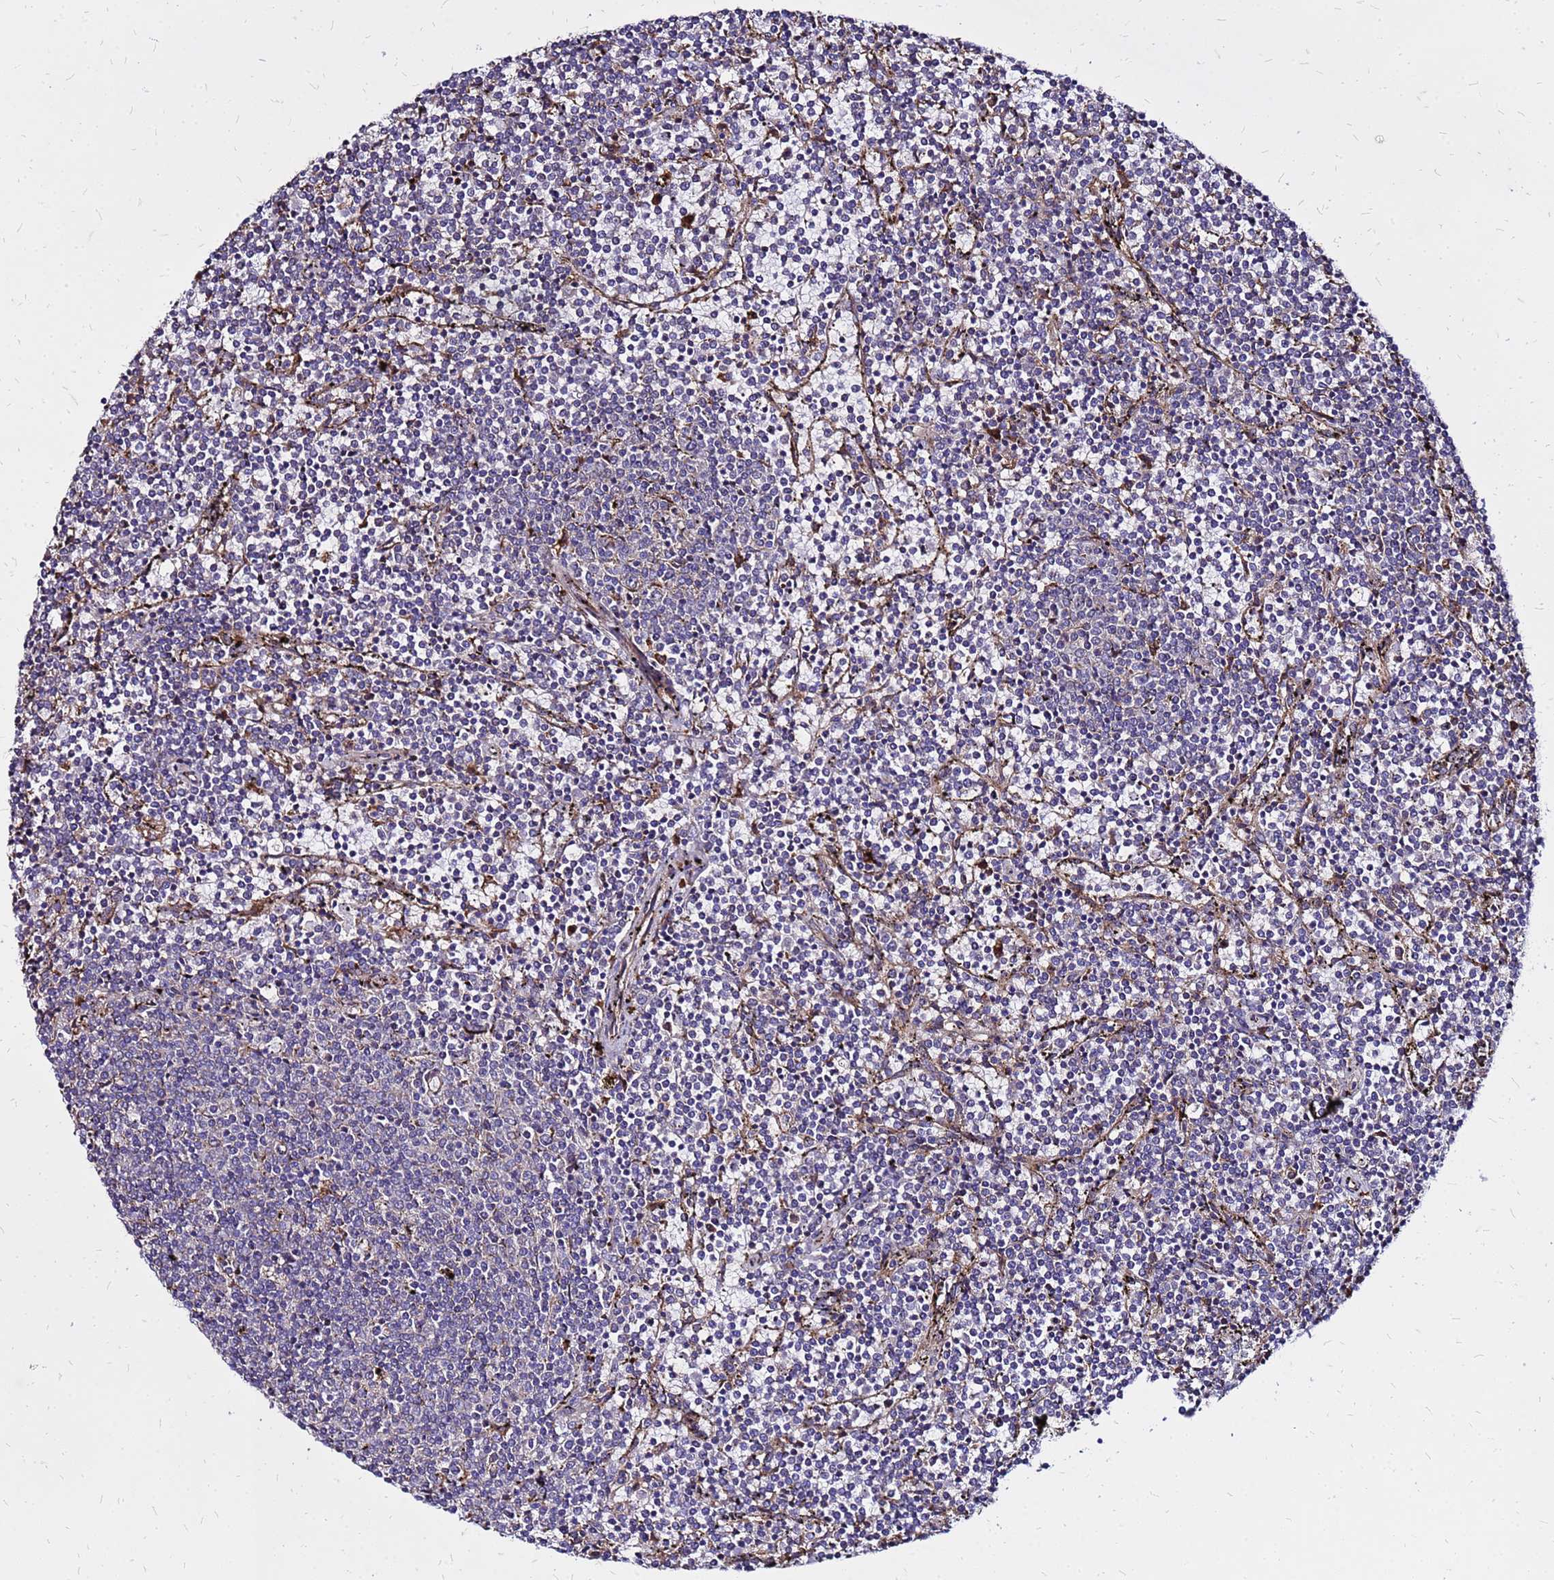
{"staining": {"intensity": "negative", "quantity": "none", "location": "none"}, "tissue": "lymphoma", "cell_type": "Tumor cells", "image_type": "cancer", "snomed": [{"axis": "morphology", "description": "Malignant lymphoma, non-Hodgkin's type, Low grade"}, {"axis": "topography", "description": "Spleen"}], "caption": "A micrograph of human malignant lymphoma, non-Hodgkin's type (low-grade) is negative for staining in tumor cells.", "gene": "VMO1", "patient": {"sex": "female", "age": 50}}